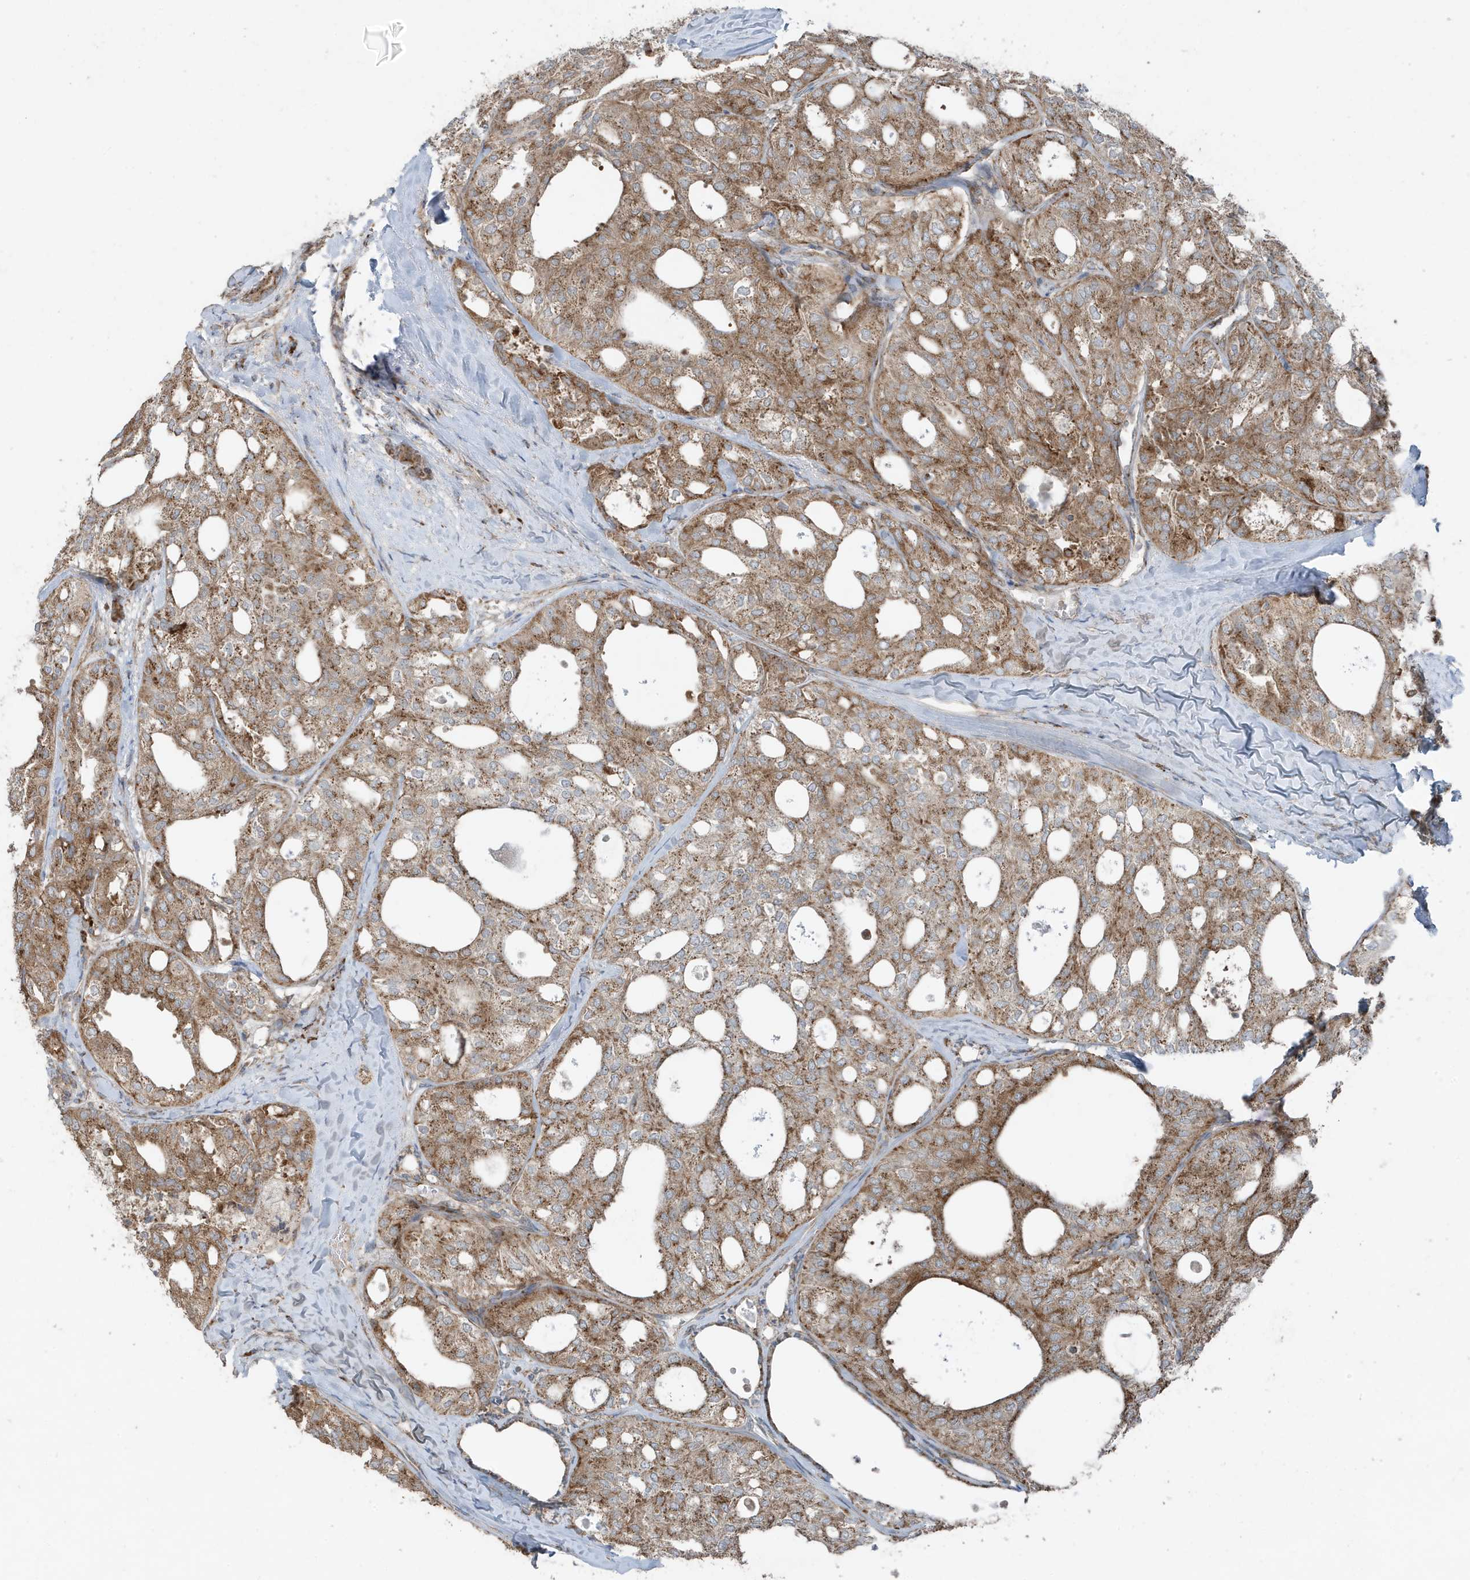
{"staining": {"intensity": "moderate", "quantity": ">75%", "location": "cytoplasmic/membranous"}, "tissue": "thyroid cancer", "cell_type": "Tumor cells", "image_type": "cancer", "snomed": [{"axis": "morphology", "description": "Follicular adenoma carcinoma, NOS"}, {"axis": "topography", "description": "Thyroid gland"}], "caption": "Tumor cells reveal medium levels of moderate cytoplasmic/membranous staining in about >75% of cells in thyroid cancer. The staining was performed using DAB, with brown indicating positive protein expression. Nuclei are stained blue with hematoxylin.", "gene": "GOLGA4", "patient": {"sex": "male", "age": 75}}